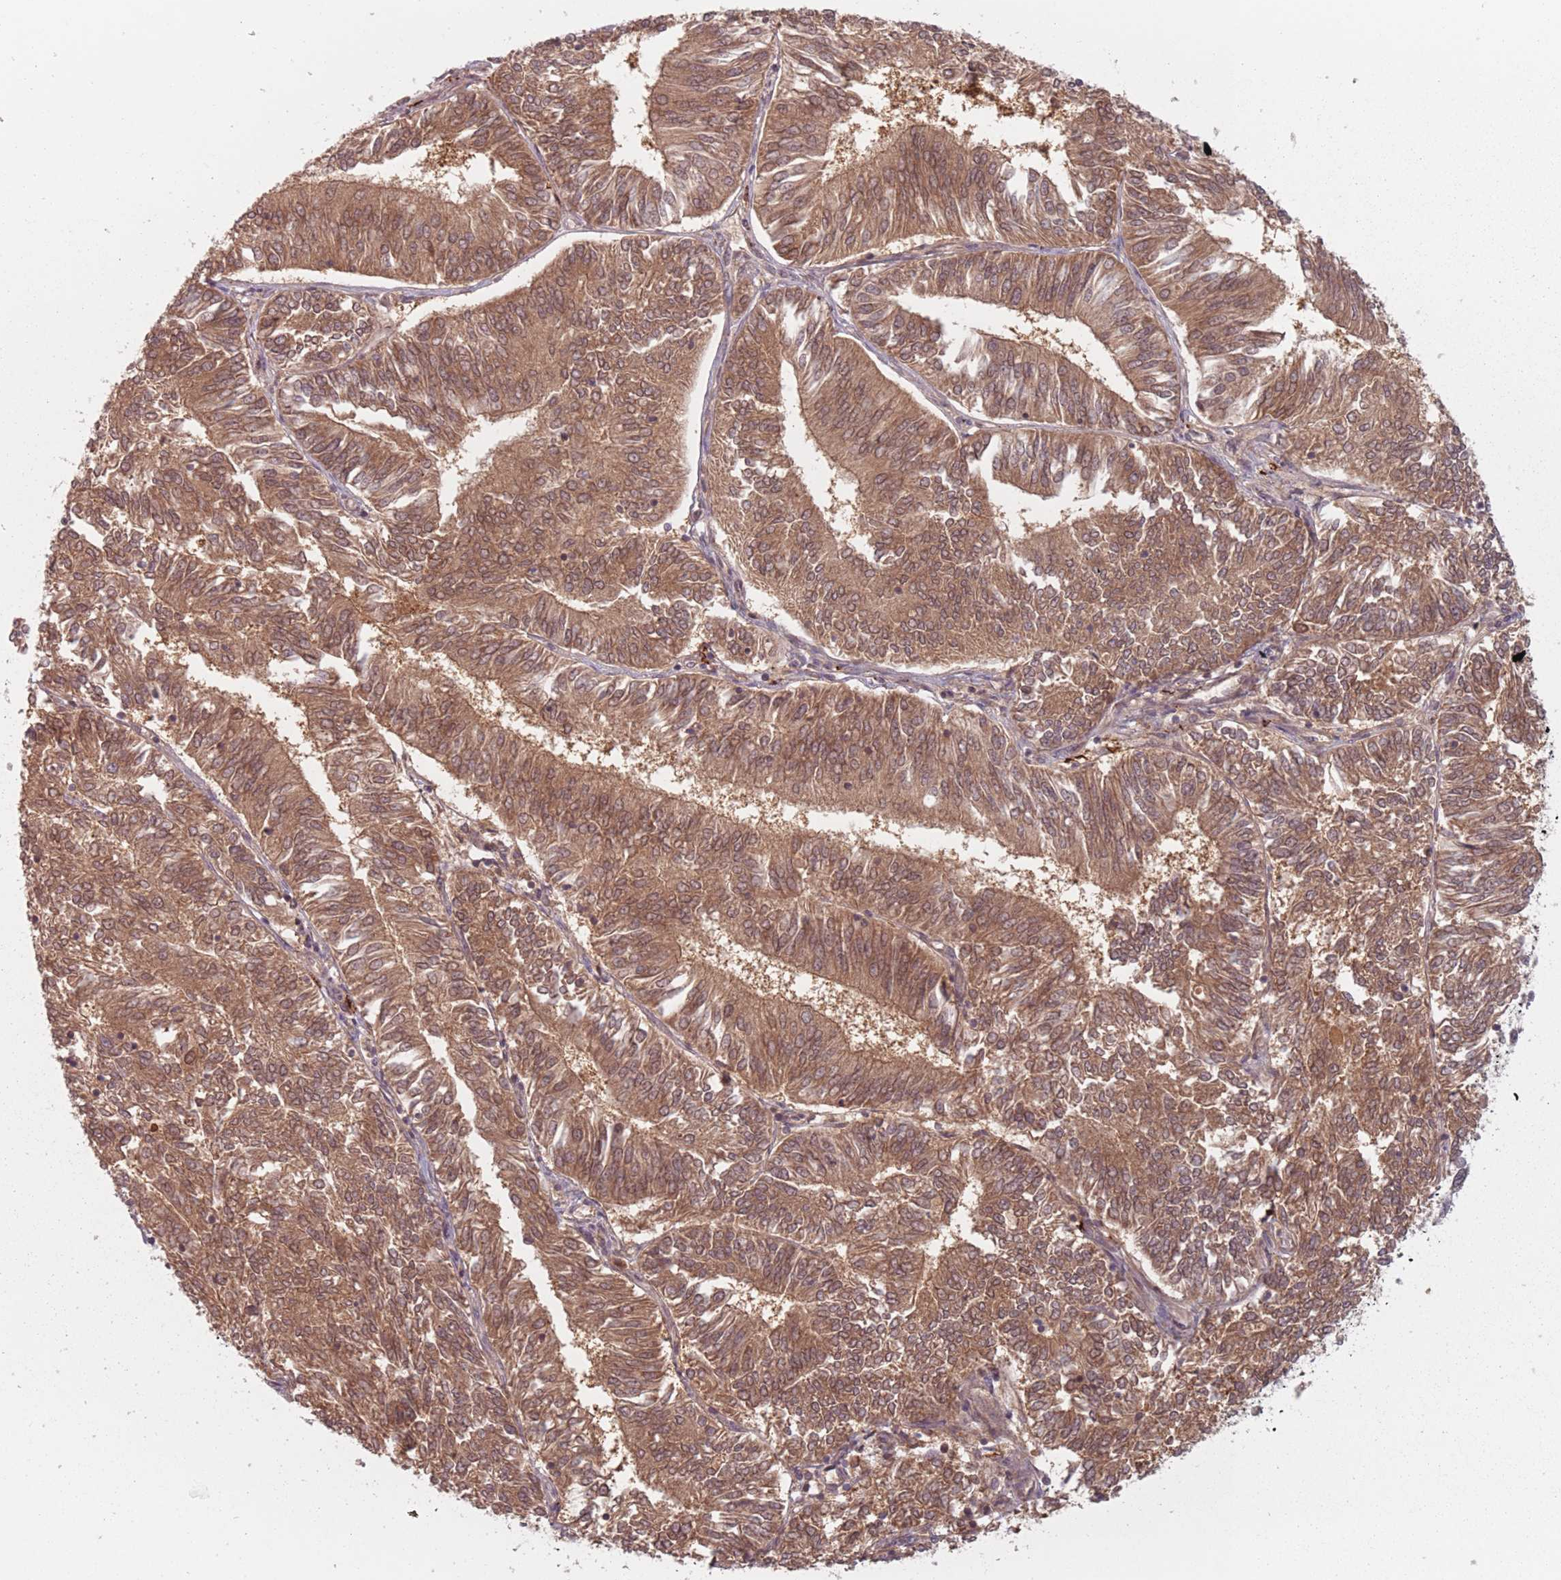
{"staining": {"intensity": "moderate", "quantity": ">75%", "location": "cytoplasmic/membranous,nuclear"}, "tissue": "endometrial cancer", "cell_type": "Tumor cells", "image_type": "cancer", "snomed": [{"axis": "morphology", "description": "Adenocarcinoma, NOS"}, {"axis": "topography", "description": "Endometrium"}], "caption": "Immunohistochemical staining of human endometrial adenocarcinoma shows medium levels of moderate cytoplasmic/membranous and nuclear positivity in about >75% of tumor cells. (Stains: DAB in brown, nuclei in blue, Microscopy: brightfield microscopy at high magnification).", "gene": "NAXE", "patient": {"sex": "female", "age": 58}}